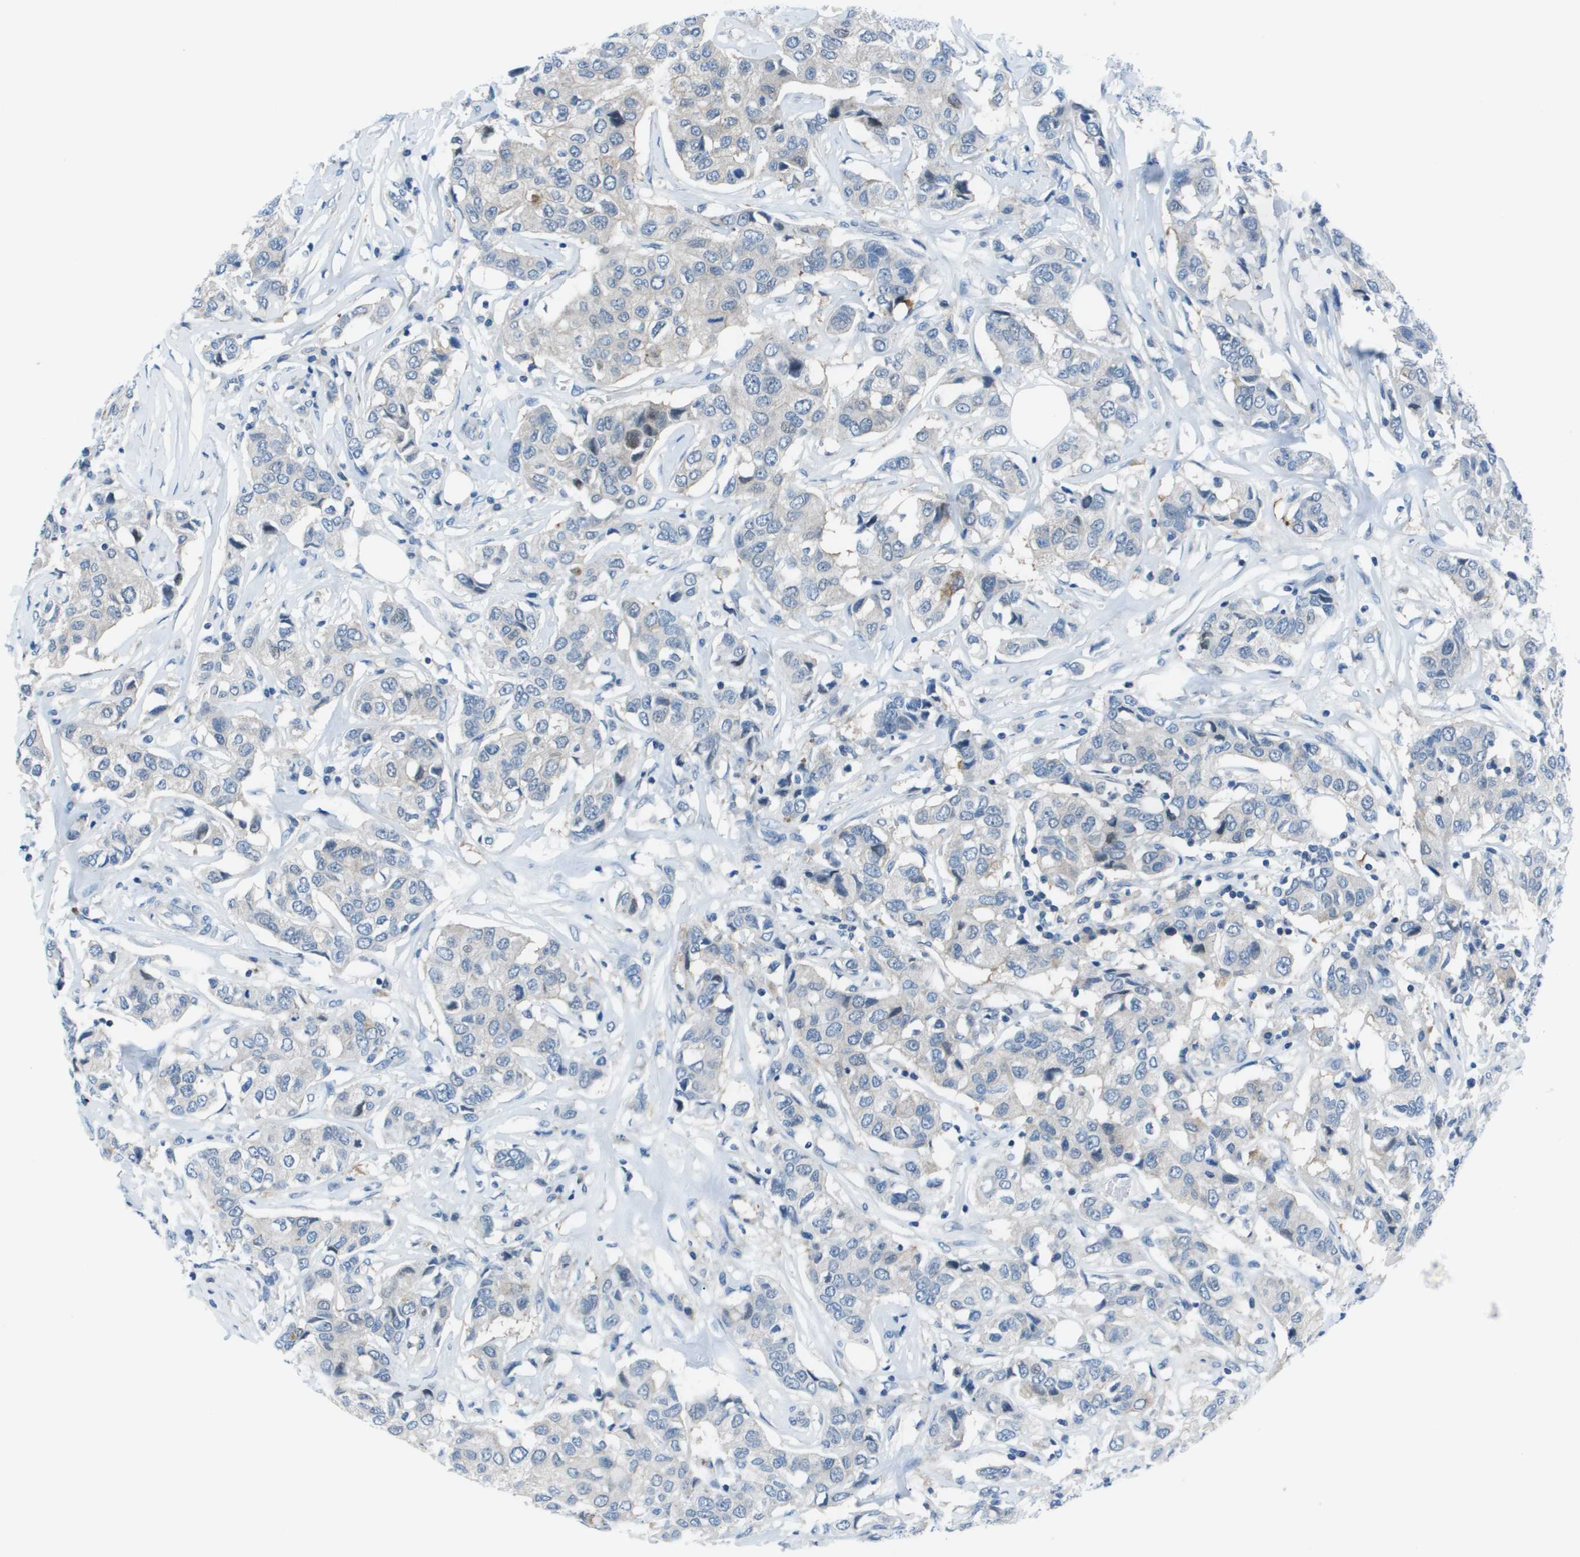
{"staining": {"intensity": "negative", "quantity": "none", "location": "none"}, "tissue": "breast cancer", "cell_type": "Tumor cells", "image_type": "cancer", "snomed": [{"axis": "morphology", "description": "Duct carcinoma"}, {"axis": "topography", "description": "Breast"}], "caption": "Tumor cells show no significant expression in intraductal carcinoma (breast). (Immunohistochemistry, brightfield microscopy, high magnification).", "gene": "STIP1", "patient": {"sex": "female", "age": 80}}